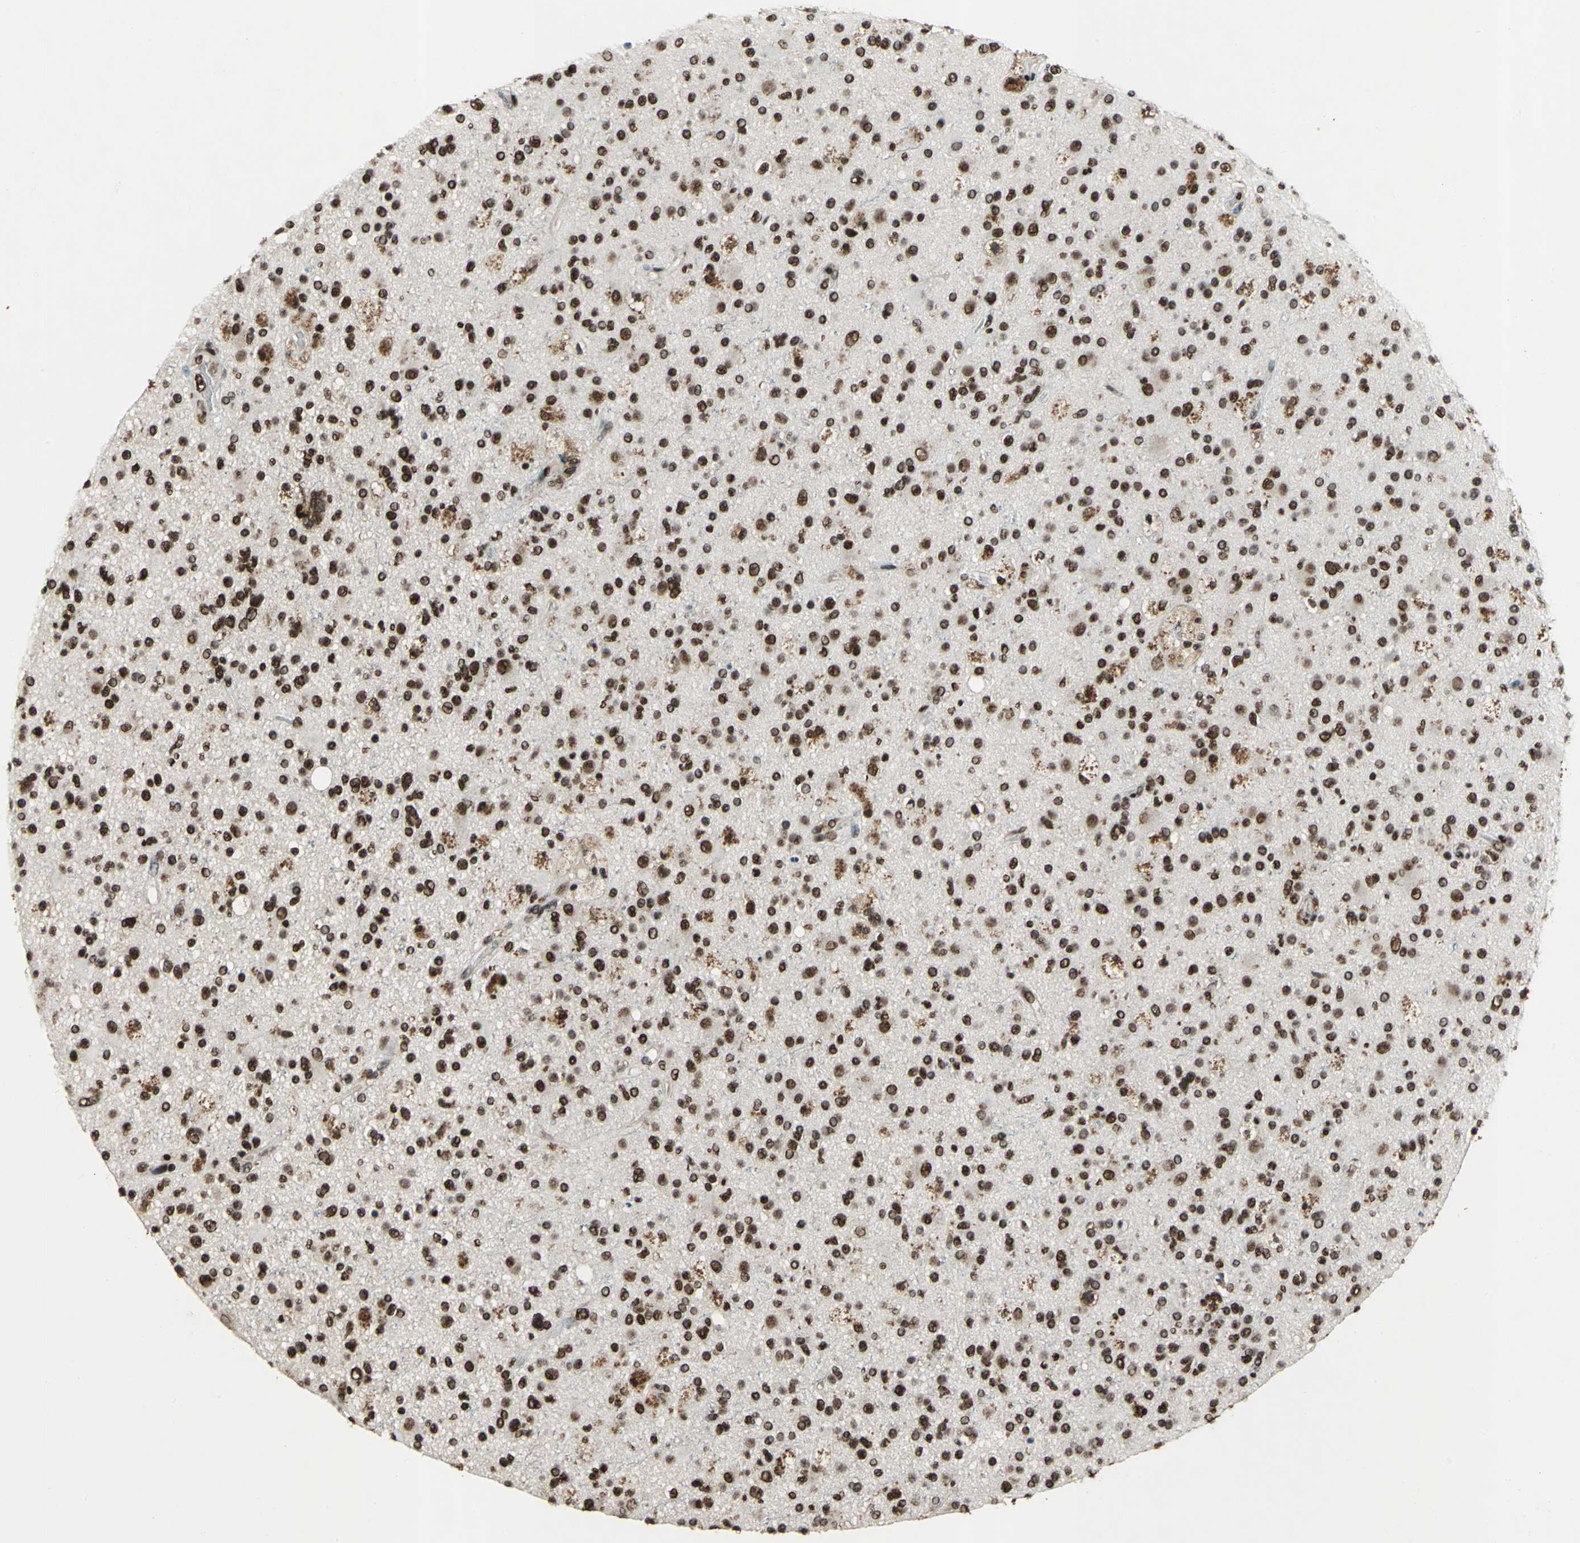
{"staining": {"intensity": "strong", "quantity": ">75%", "location": "nuclear"}, "tissue": "glioma", "cell_type": "Tumor cells", "image_type": "cancer", "snomed": [{"axis": "morphology", "description": "Glioma, malignant, High grade"}, {"axis": "topography", "description": "Brain"}], "caption": "An immunohistochemistry (IHC) image of neoplastic tissue is shown. Protein staining in brown shows strong nuclear positivity in glioma within tumor cells. (DAB (3,3'-diaminobenzidine) IHC with brightfield microscopy, high magnification).", "gene": "MTA2", "patient": {"sex": "male", "age": 33}}